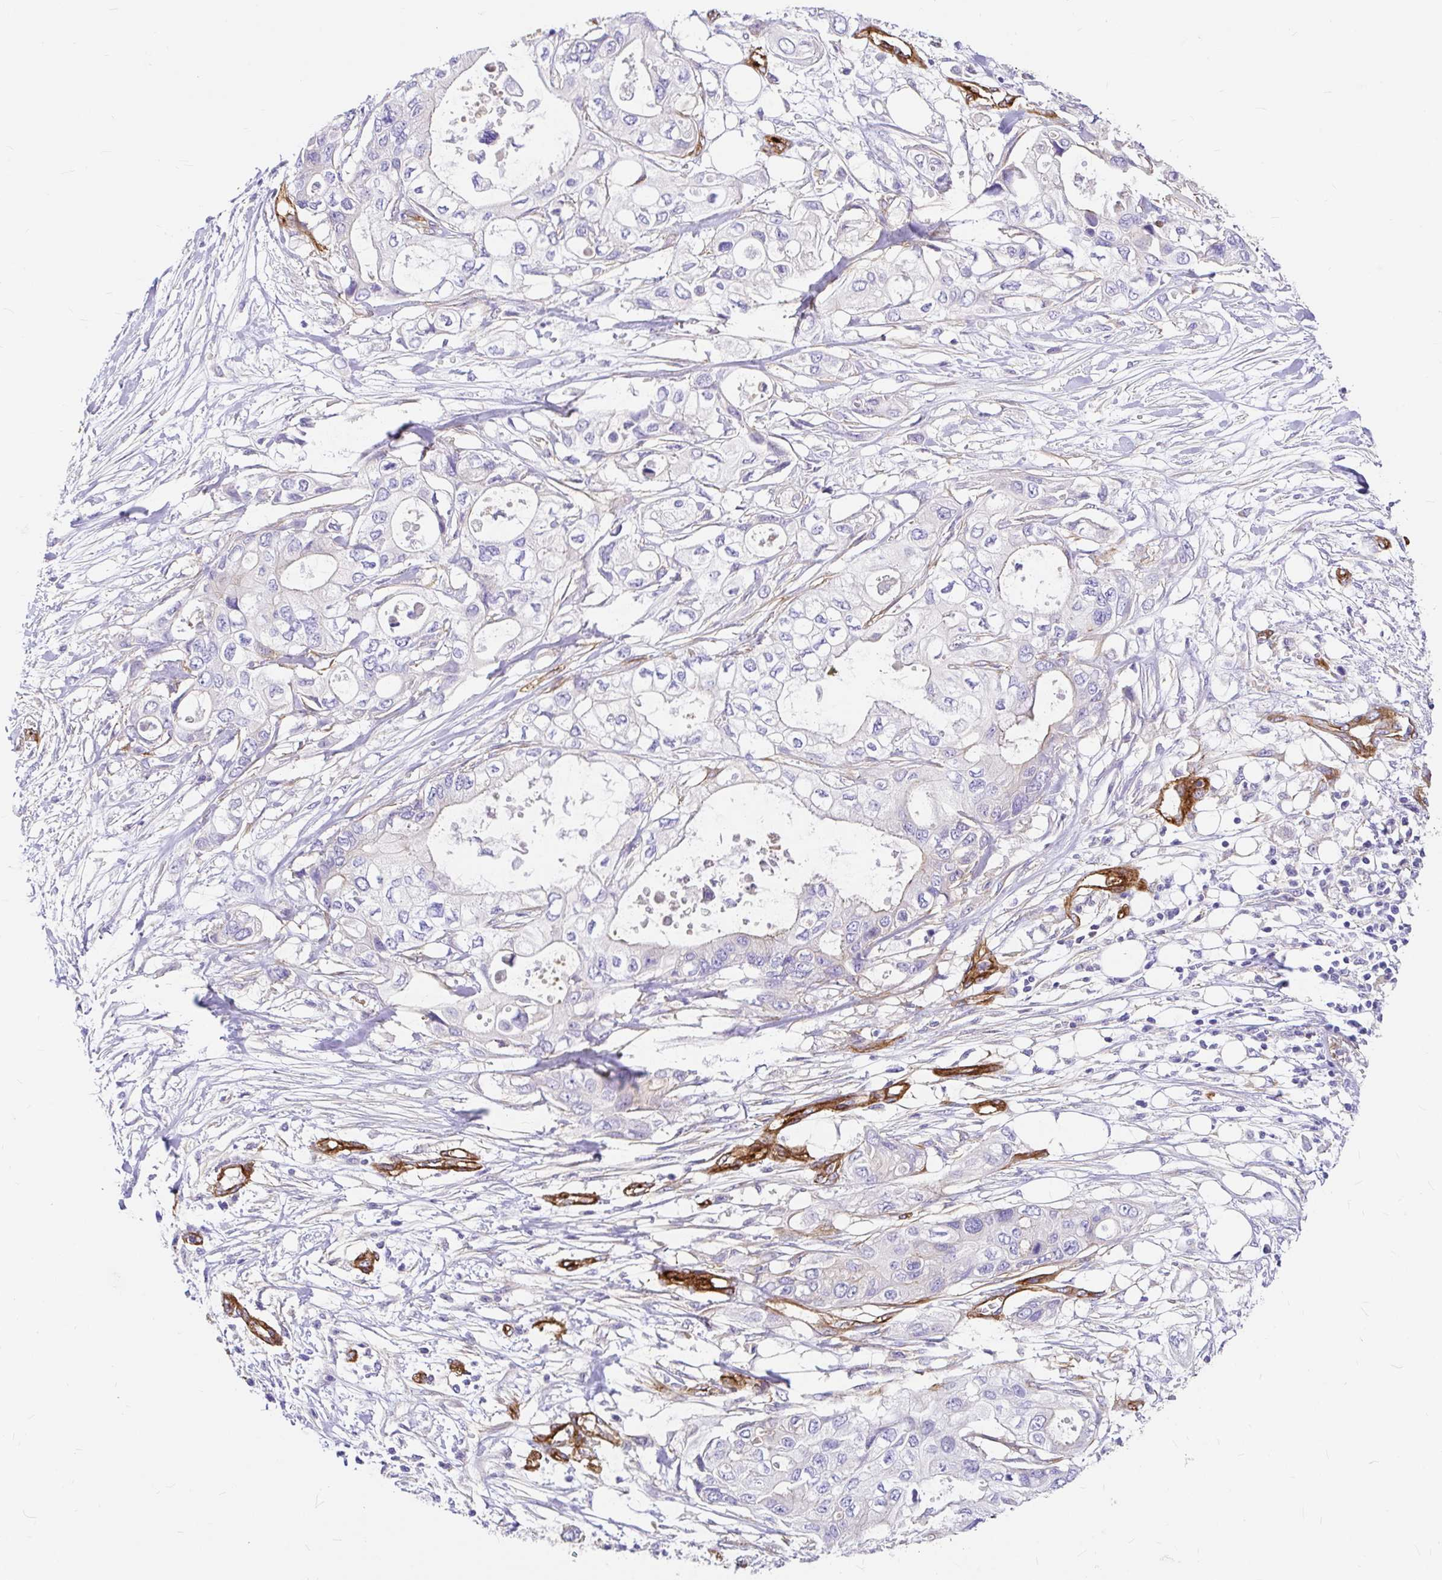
{"staining": {"intensity": "negative", "quantity": "none", "location": "none"}, "tissue": "pancreatic cancer", "cell_type": "Tumor cells", "image_type": "cancer", "snomed": [{"axis": "morphology", "description": "Adenocarcinoma, NOS"}, {"axis": "topography", "description": "Pancreas"}], "caption": "Tumor cells are negative for brown protein staining in adenocarcinoma (pancreatic). The staining was performed using DAB to visualize the protein expression in brown, while the nuclei were stained in blue with hematoxylin (Magnification: 20x).", "gene": "MYO1B", "patient": {"sex": "female", "age": 63}}